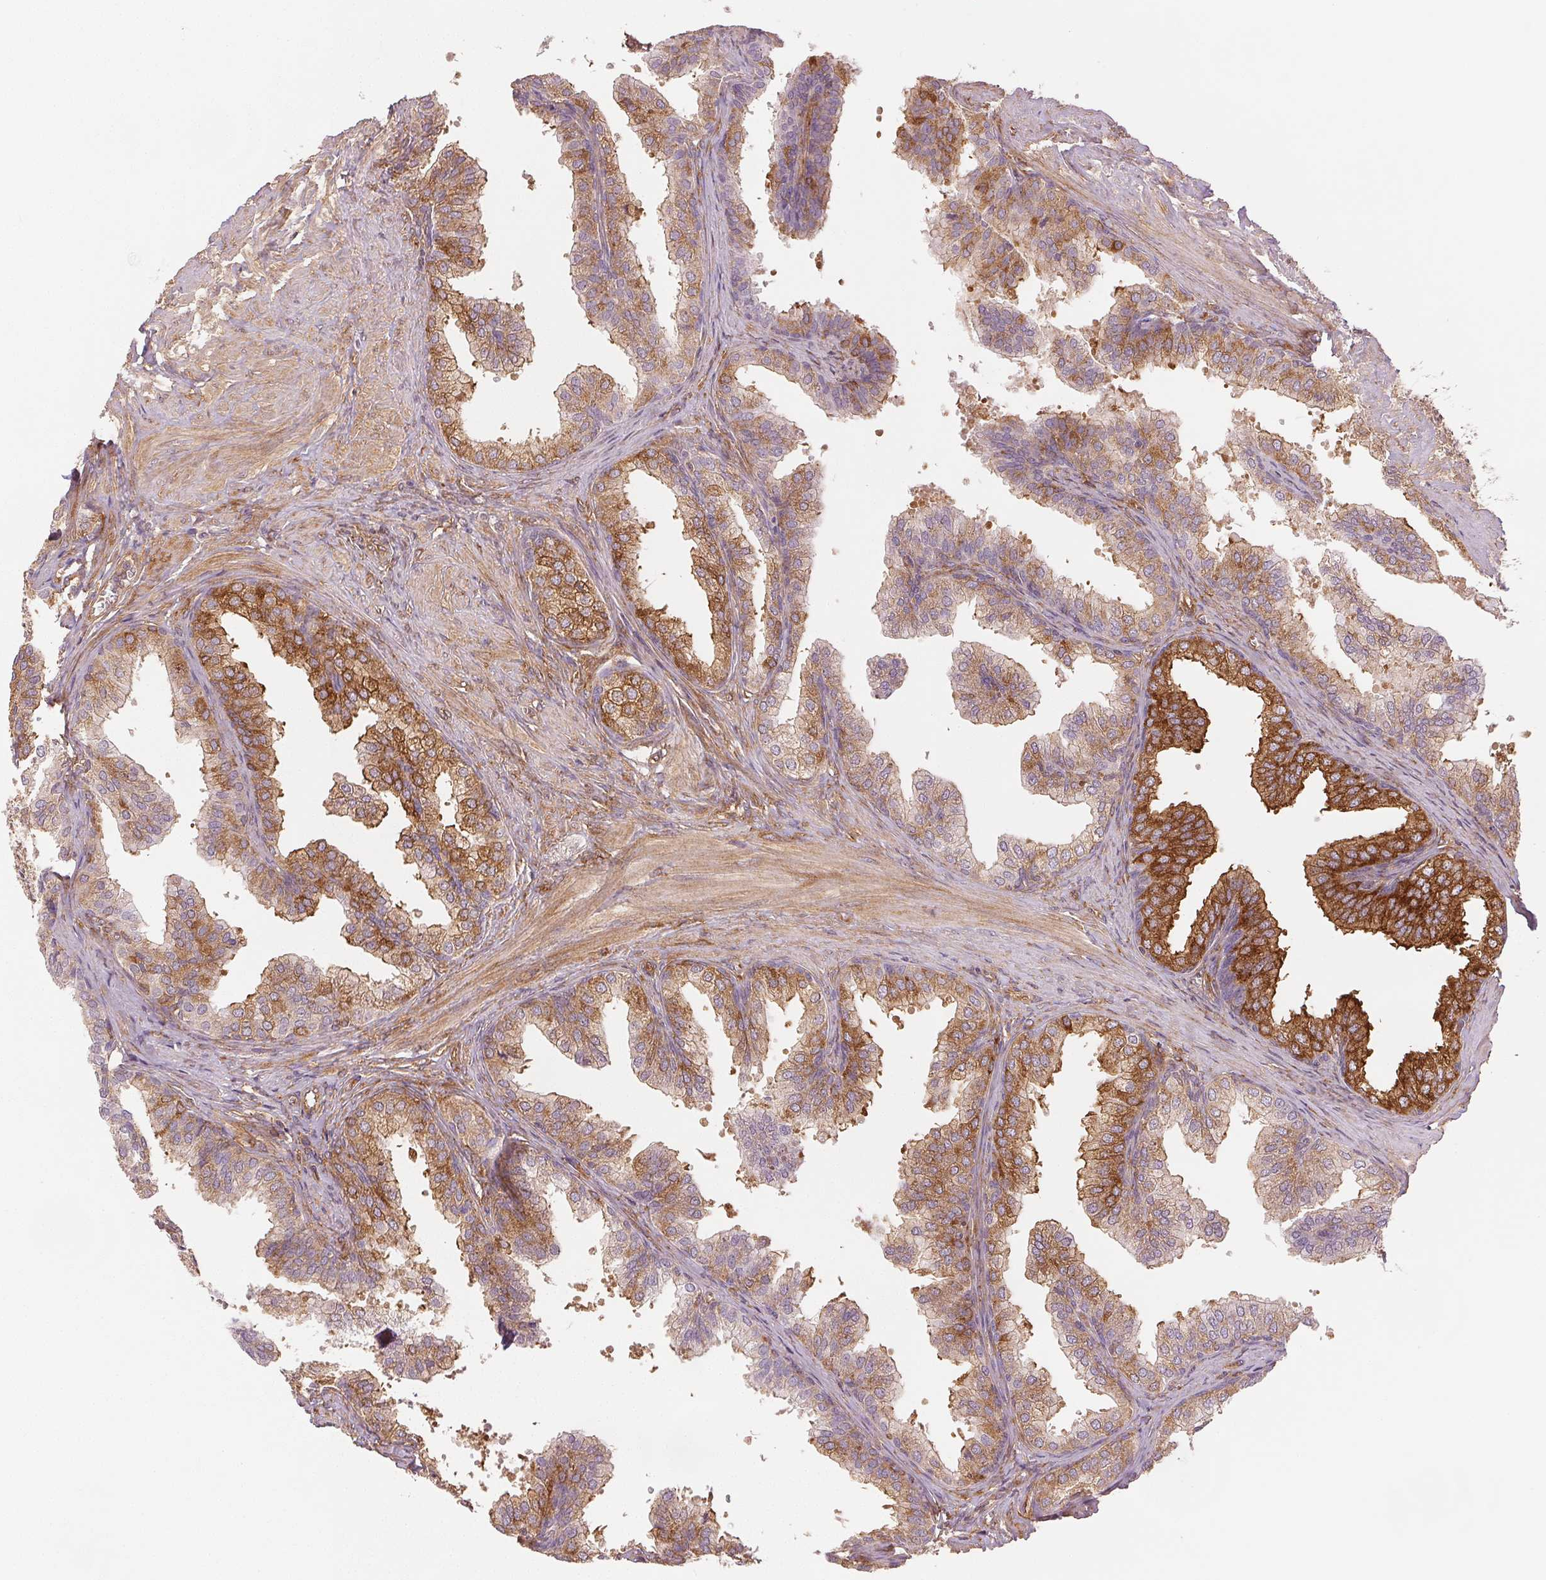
{"staining": {"intensity": "moderate", "quantity": "25%-75%", "location": "cytoplasmic/membranous"}, "tissue": "prostate", "cell_type": "Glandular cells", "image_type": "normal", "snomed": [{"axis": "morphology", "description": "Normal tissue, NOS"}, {"axis": "topography", "description": "Prostate"}, {"axis": "topography", "description": "Peripheral nerve tissue"}], "caption": "Brown immunohistochemical staining in unremarkable human prostate reveals moderate cytoplasmic/membranous positivity in approximately 25%-75% of glandular cells.", "gene": "DIAPH2", "patient": {"sex": "male", "age": 55}}